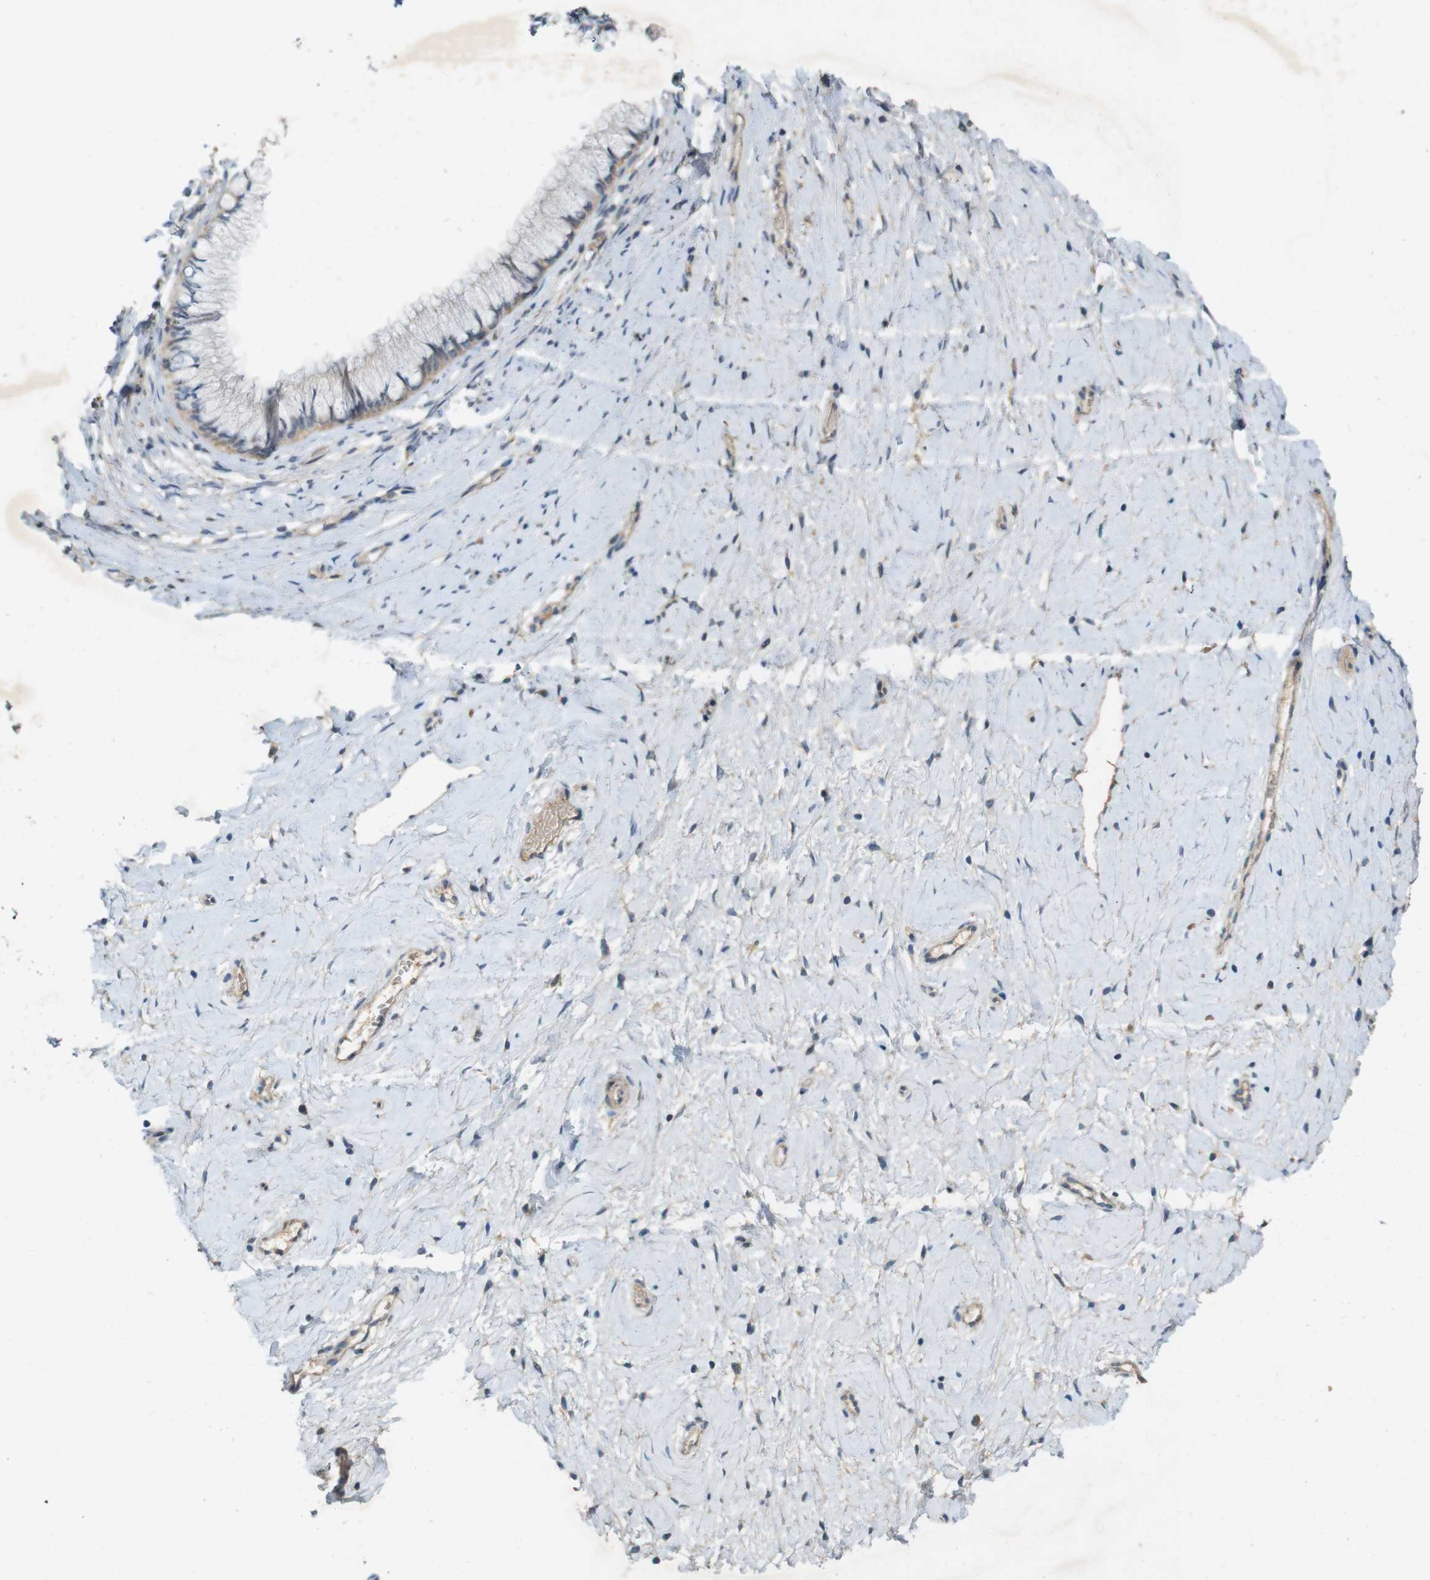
{"staining": {"intensity": "weak", "quantity": ">75%", "location": "cytoplasmic/membranous"}, "tissue": "cervix", "cell_type": "Glandular cells", "image_type": "normal", "snomed": [{"axis": "morphology", "description": "Normal tissue, NOS"}, {"axis": "topography", "description": "Cervix"}], "caption": "Immunohistochemical staining of unremarkable cervix shows low levels of weak cytoplasmic/membranous staining in about >75% of glandular cells.", "gene": "PVR", "patient": {"sex": "female", "age": 39}}